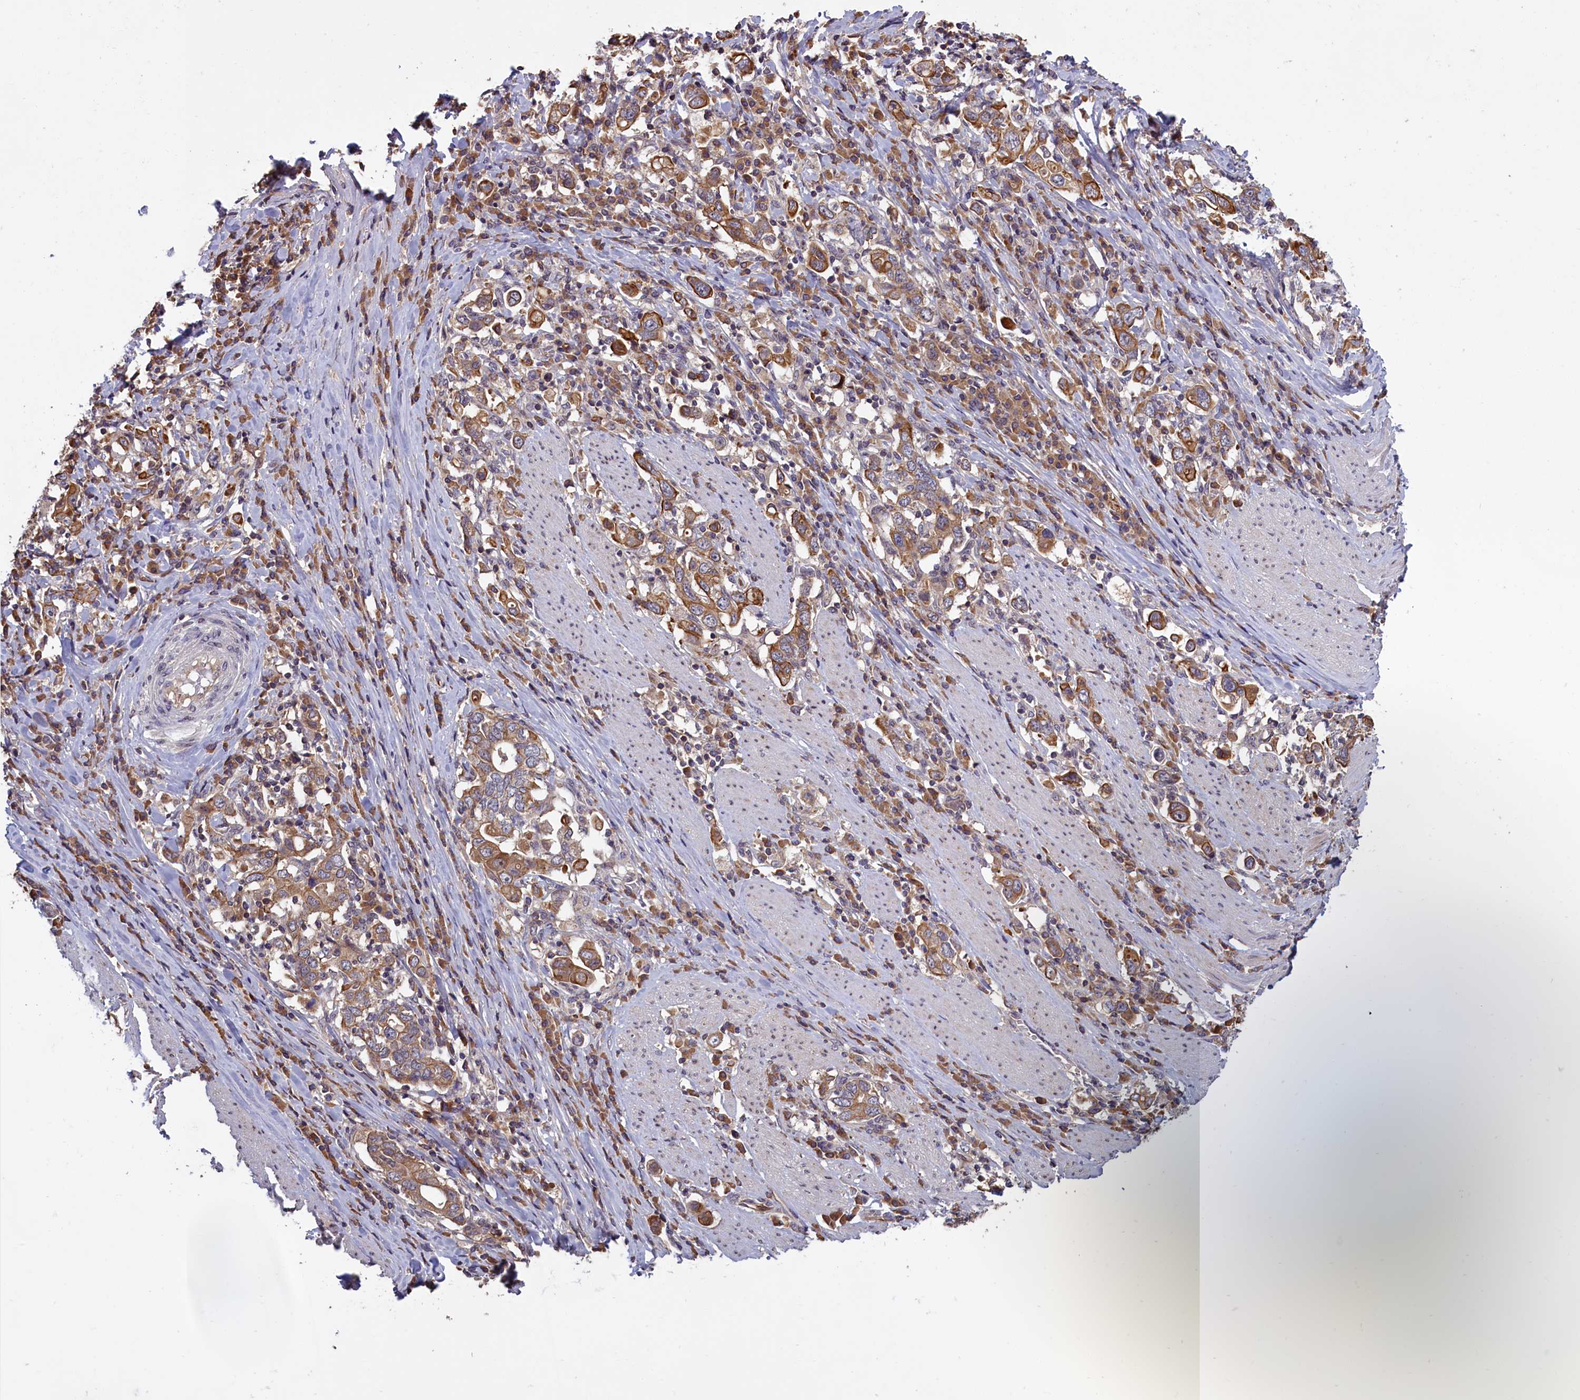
{"staining": {"intensity": "moderate", "quantity": ">75%", "location": "cytoplasmic/membranous"}, "tissue": "stomach cancer", "cell_type": "Tumor cells", "image_type": "cancer", "snomed": [{"axis": "morphology", "description": "Adenocarcinoma, NOS"}, {"axis": "topography", "description": "Stomach, upper"}, {"axis": "topography", "description": "Stomach"}], "caption": "A photomicrograph of human stomach cancer (adenocarcinoma) stained for a protein exhibits moderate cytoplasmic/membranous brown staining in tumor cells.", "gene": "DENND1B", "patient": {"sex": "male", "age": 62}}